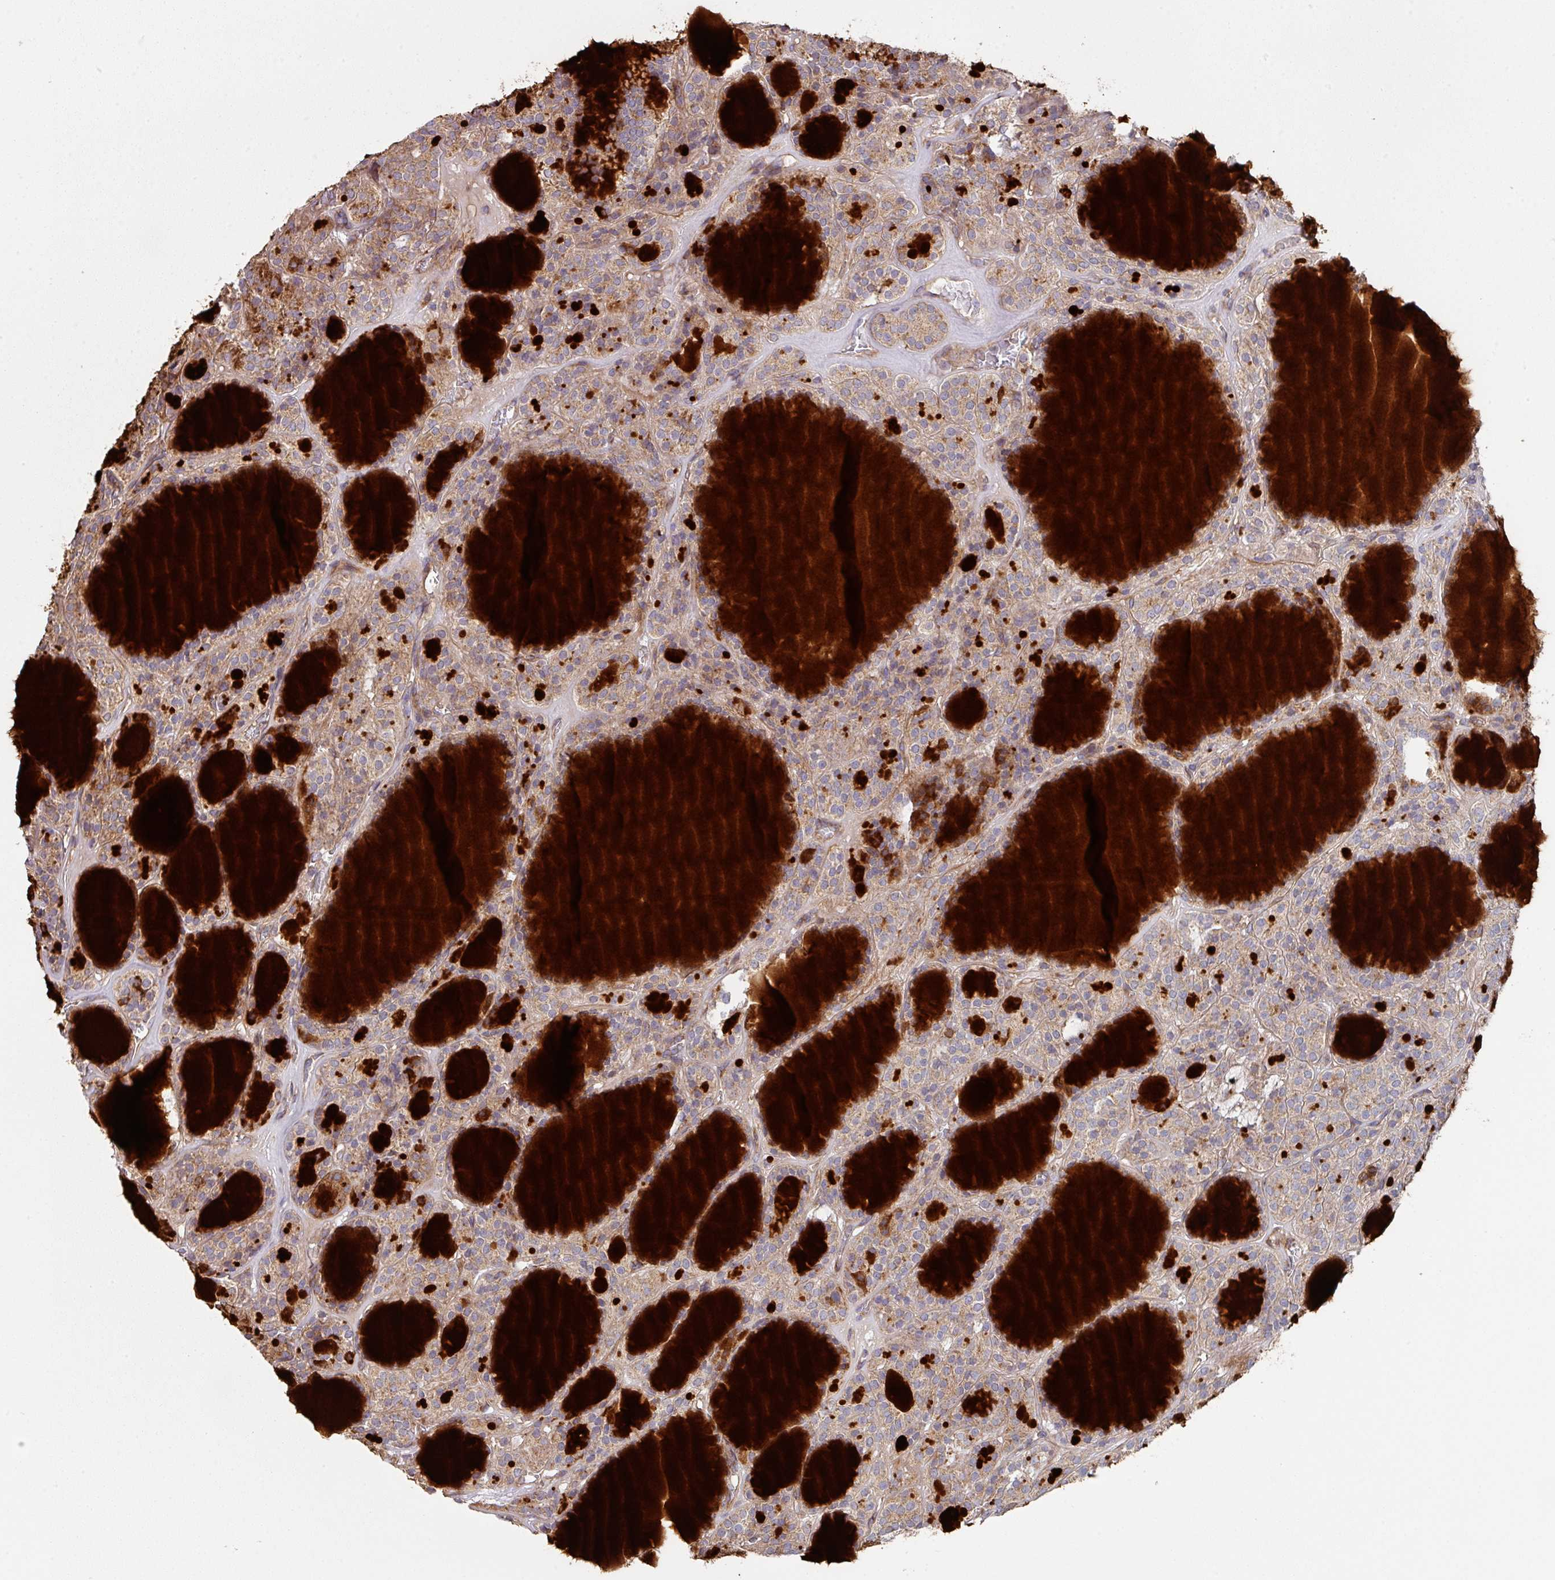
{"staining": {"intensity": "weak", "quantity": "25%-75%", "location": "cytoplasmic/membranous"}, "tissue": "thyroid cancer", "cell_type": "Tumor cells", "image_type": "cancer", "snomed": [{"axis": "morphology", "description": "Follicular adenoma carcinoma, NOS"}, {"axis": "topography", "description": "Thyroid gland"}], "caption": "Protein expression analysis of thyroid cancer displays weak cytoplasmic/membranous expression in approximately 25%-75% of tumor cells. The staining is performed using DAB brown chromogen to label protein expression. The nuclei are counter-stained blue using hematoxylin.", "gene": "DCAF12L2", "patient": {"sex": "female", "age": 63}}